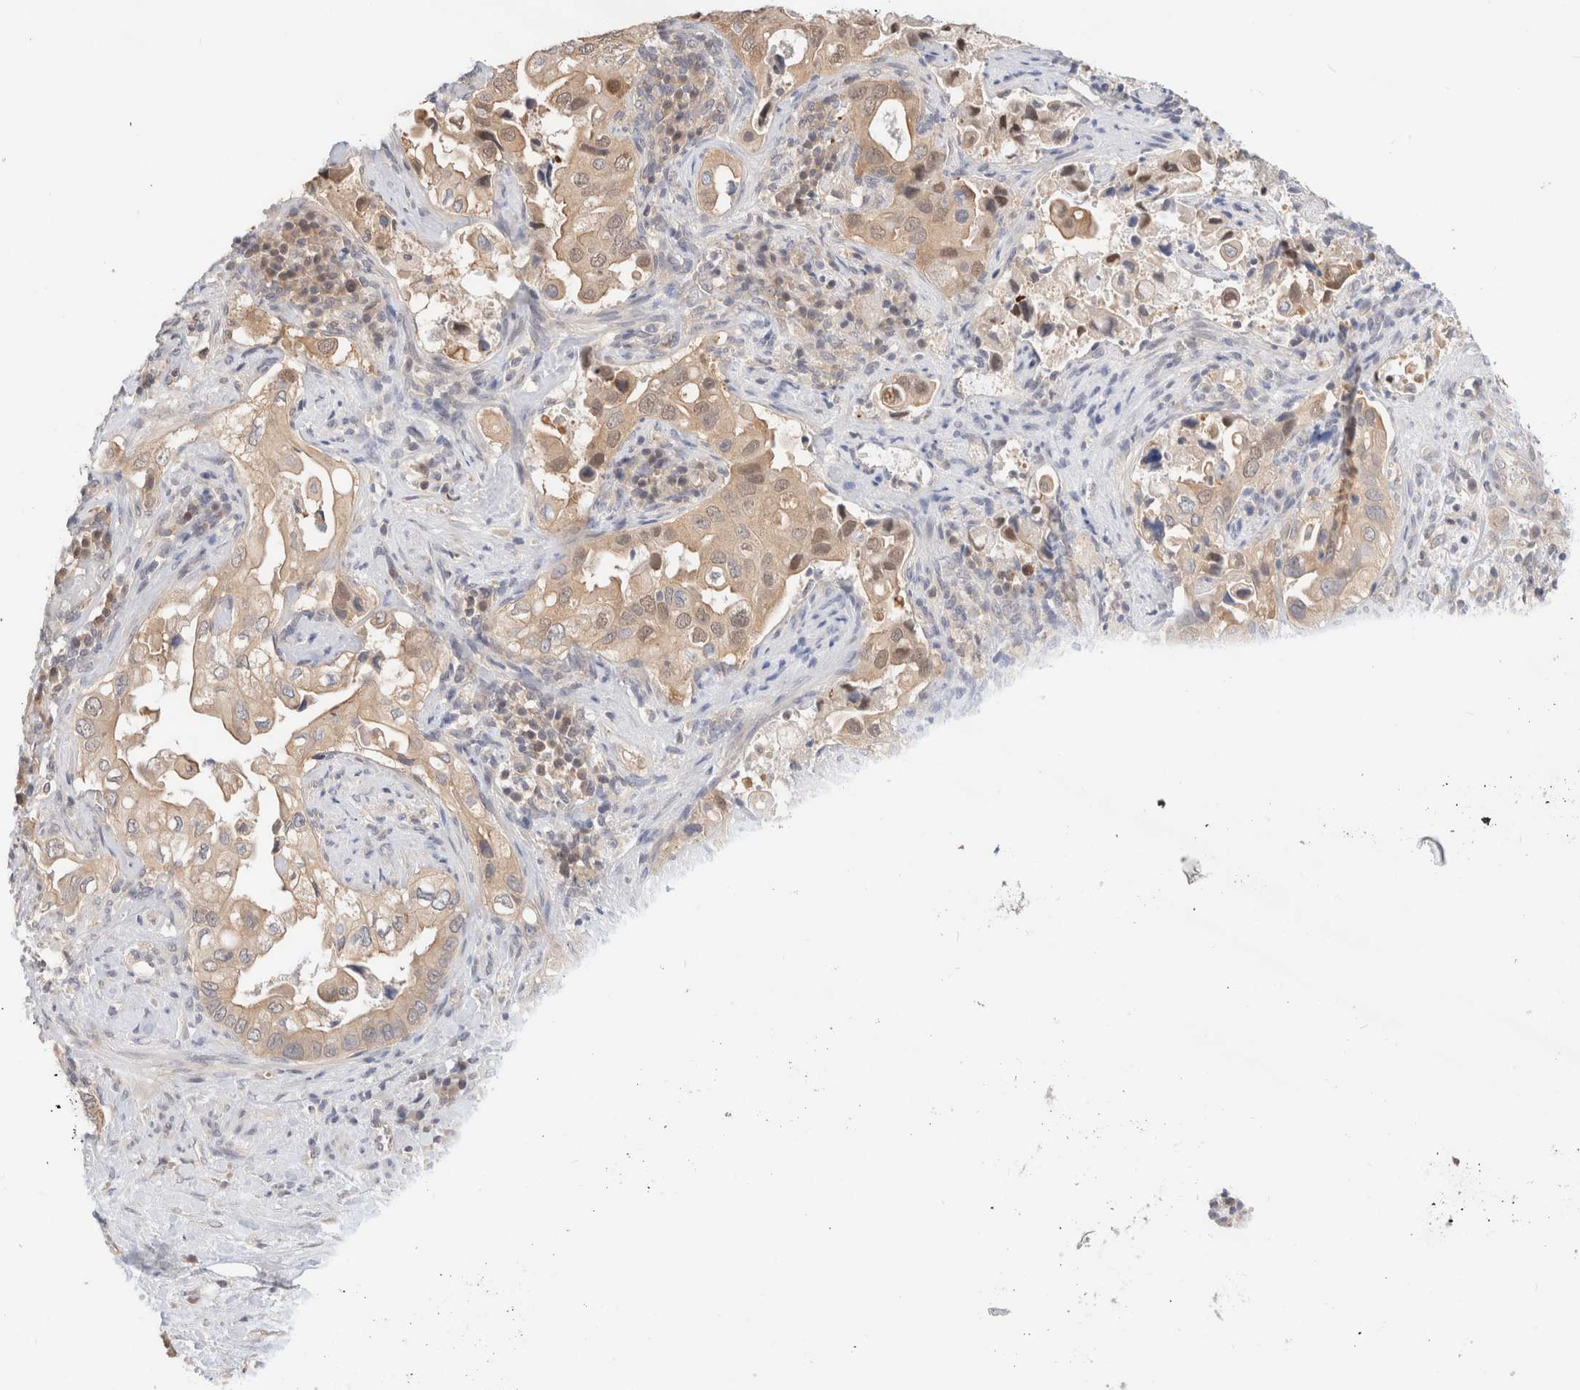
{"staining": {"intensity": "weak", "quantity": "25%-75%", "location": "cytoplasmic/membranous,nuclear"}, "tissue": "pancreatic cancer", "cell_type": "Tumor cells", "image_type": "cancer", "snomed": [{"axis": "morphology", "description": "Inflammation, NOS"}, {"axis": "morphology", "description": "Adenocarcinoma, NOS"}, {"axis": "topography", "description": "Pancreas"}], "caption": "There is low levels of weak cytoplasmic/membranous and nuclear positivity in tumor cells of adenocarcinoma (pancreatic), as demonstrated by immunohistochemical staining (brown color).", "gene": "C17orf97", "patient": {"sex": "female", "age": 56}}